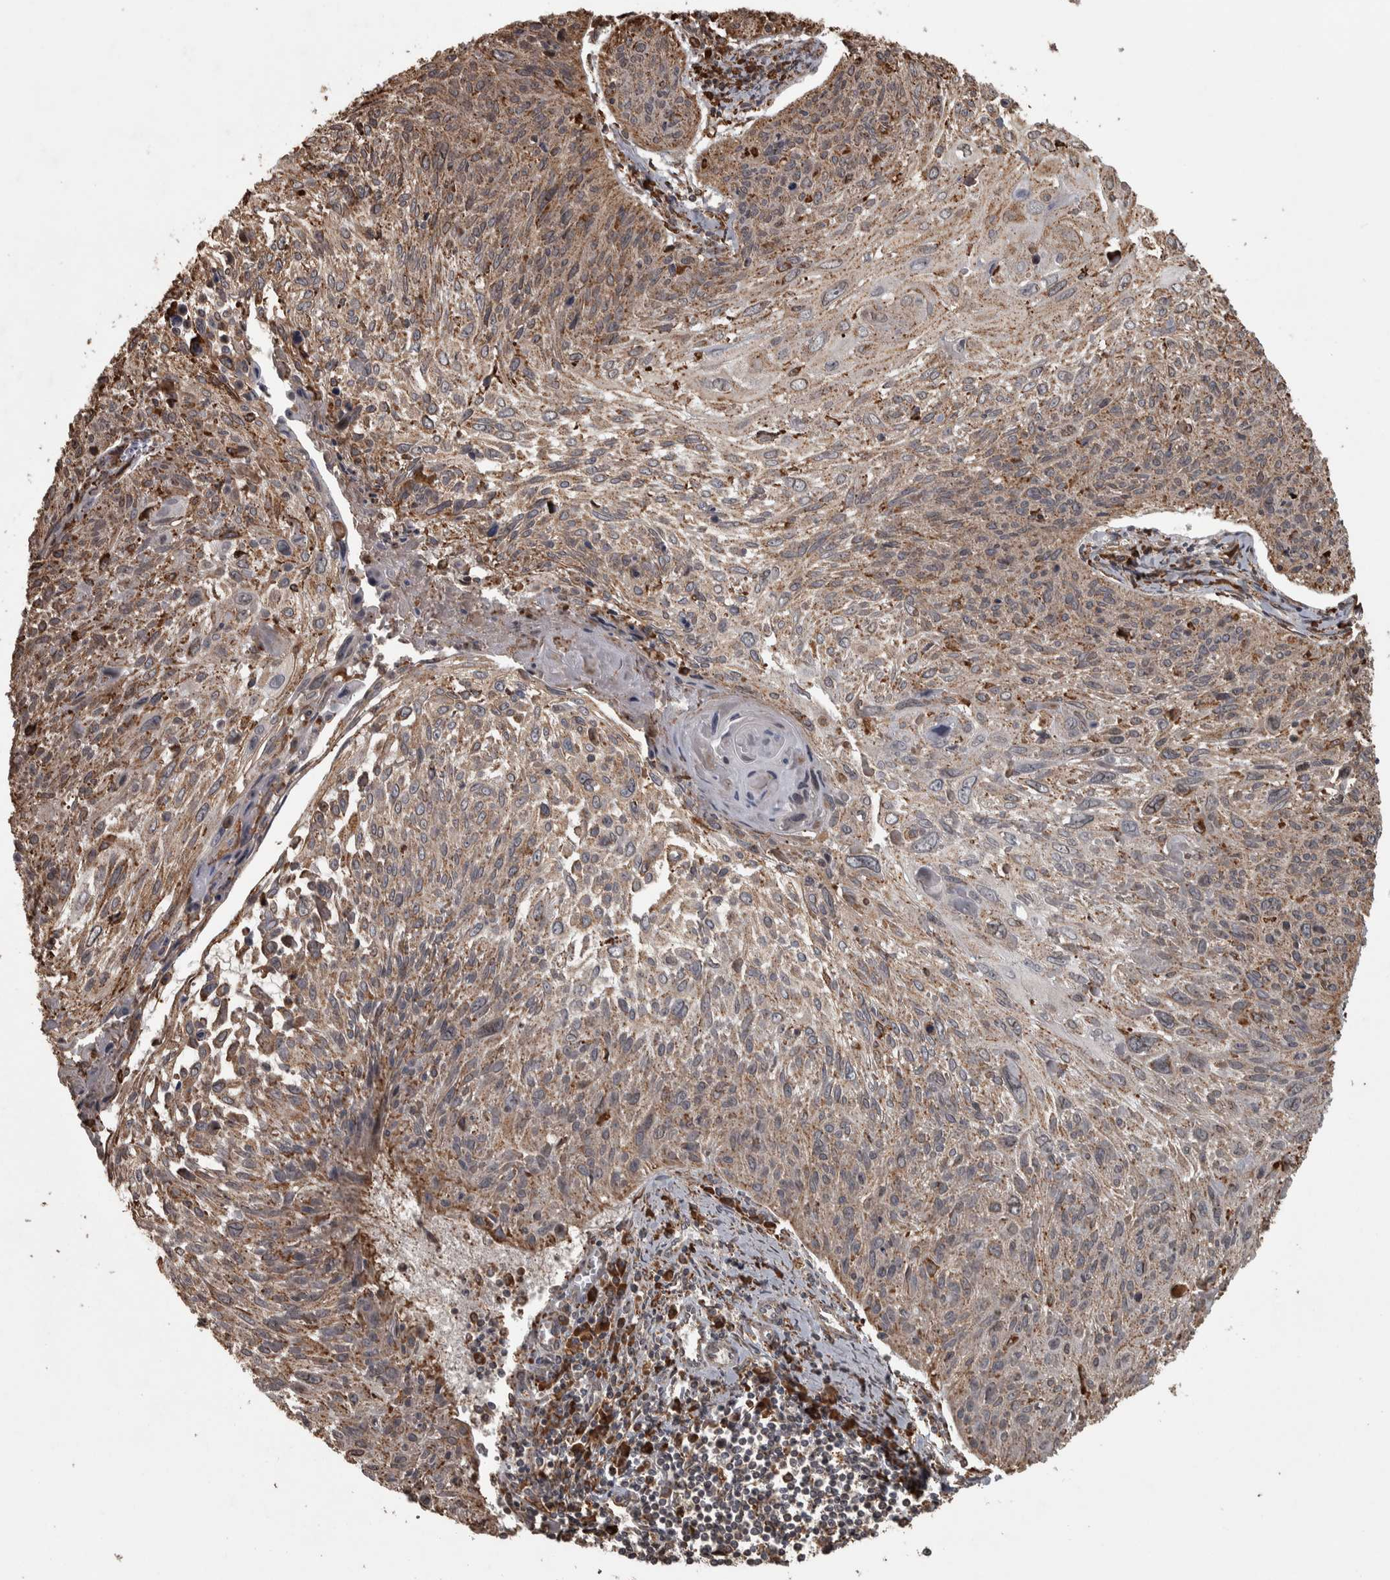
{"staining": {"intensity": "moderate", "quantity": ">75%", "location": "cytoplasmic/membranous"}, "tissue": "cervical cancer", "cell_type": "Tumor cells", "image_type": "cancer", "snomed": [{"axis": "morphology", "description": "Squamous cell carcinoma, NOS"}, {"axis": "topography", "description": "Cervix"}], "caption": "A high-resolution histopathology image shows immunohistochemistry (IHC) staining of cervical cancer (squamous cell carcinoma), which displays moderate cytoplasmic/membranous expression in approximately >75% of tumor cells. Nuclei are stained in blue.", "gene": "AGBL3", "patient": {"sex": "female", "age": 51}}